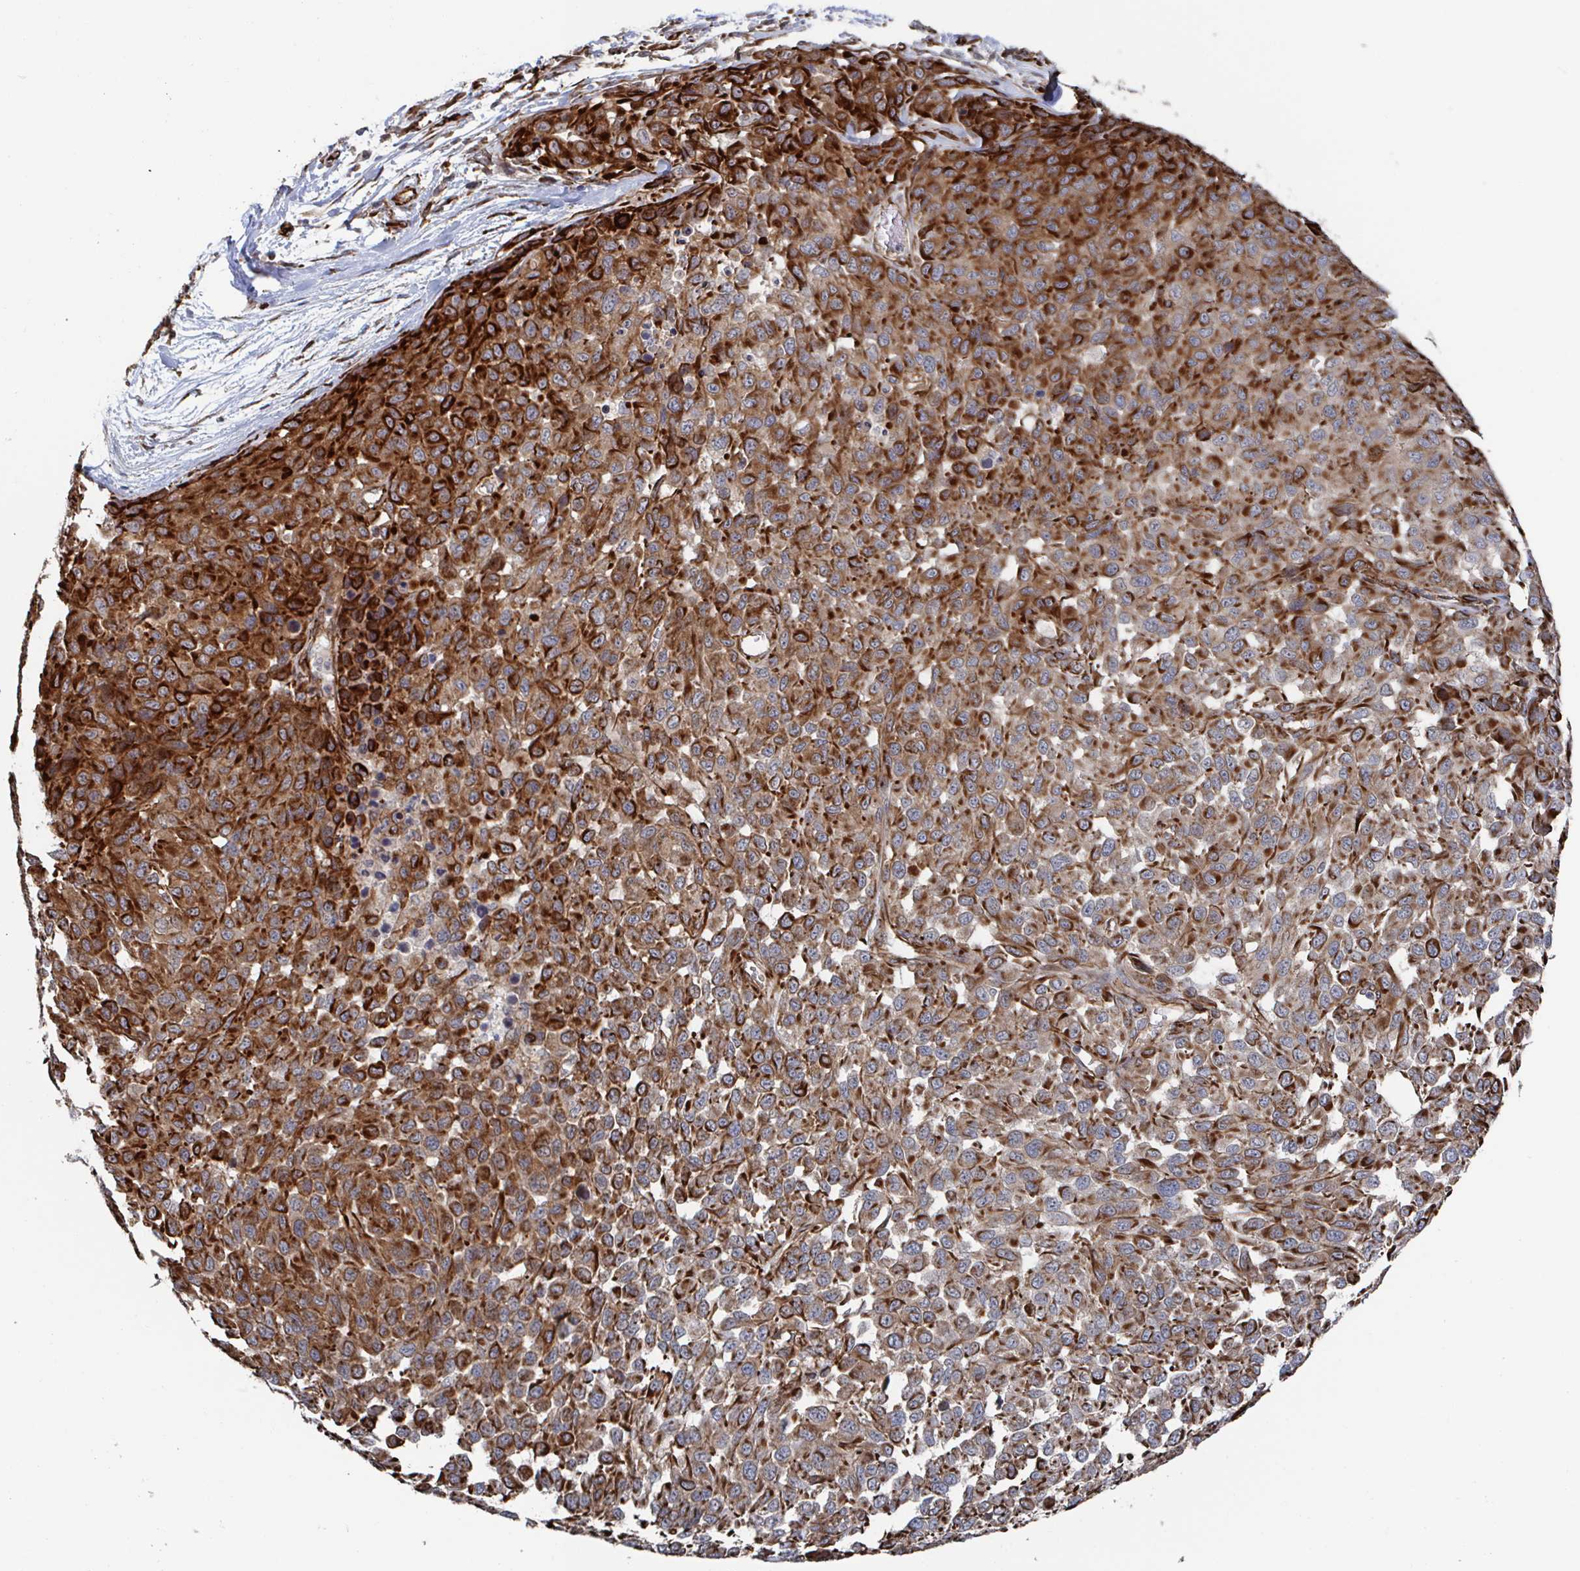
{"staining": {"intensity": "strong", "quantity": ">75%", "location": "cytoplasmic/membranous"}, "tissue": "melanoma", "cell_type": "Tumor cells", "image_type": "cancer", "snomed": [{"axis": "morphology", "description": "Malignant melanoma, NOS"}, {"axis": "topography", "description": "Skin"}], "caption": "A brown stain shows strong cytoplasmic/membranous staining of a protein in melanoma tumor cells. The staining is performed using DAB (3,3'-diaminobenzidine) brown chromogen to label protein expression. The nuclei are counter-stained blue using hematoxylin.", "gene": "DVL3", "patient": {"sex": "male", "age": 62}}